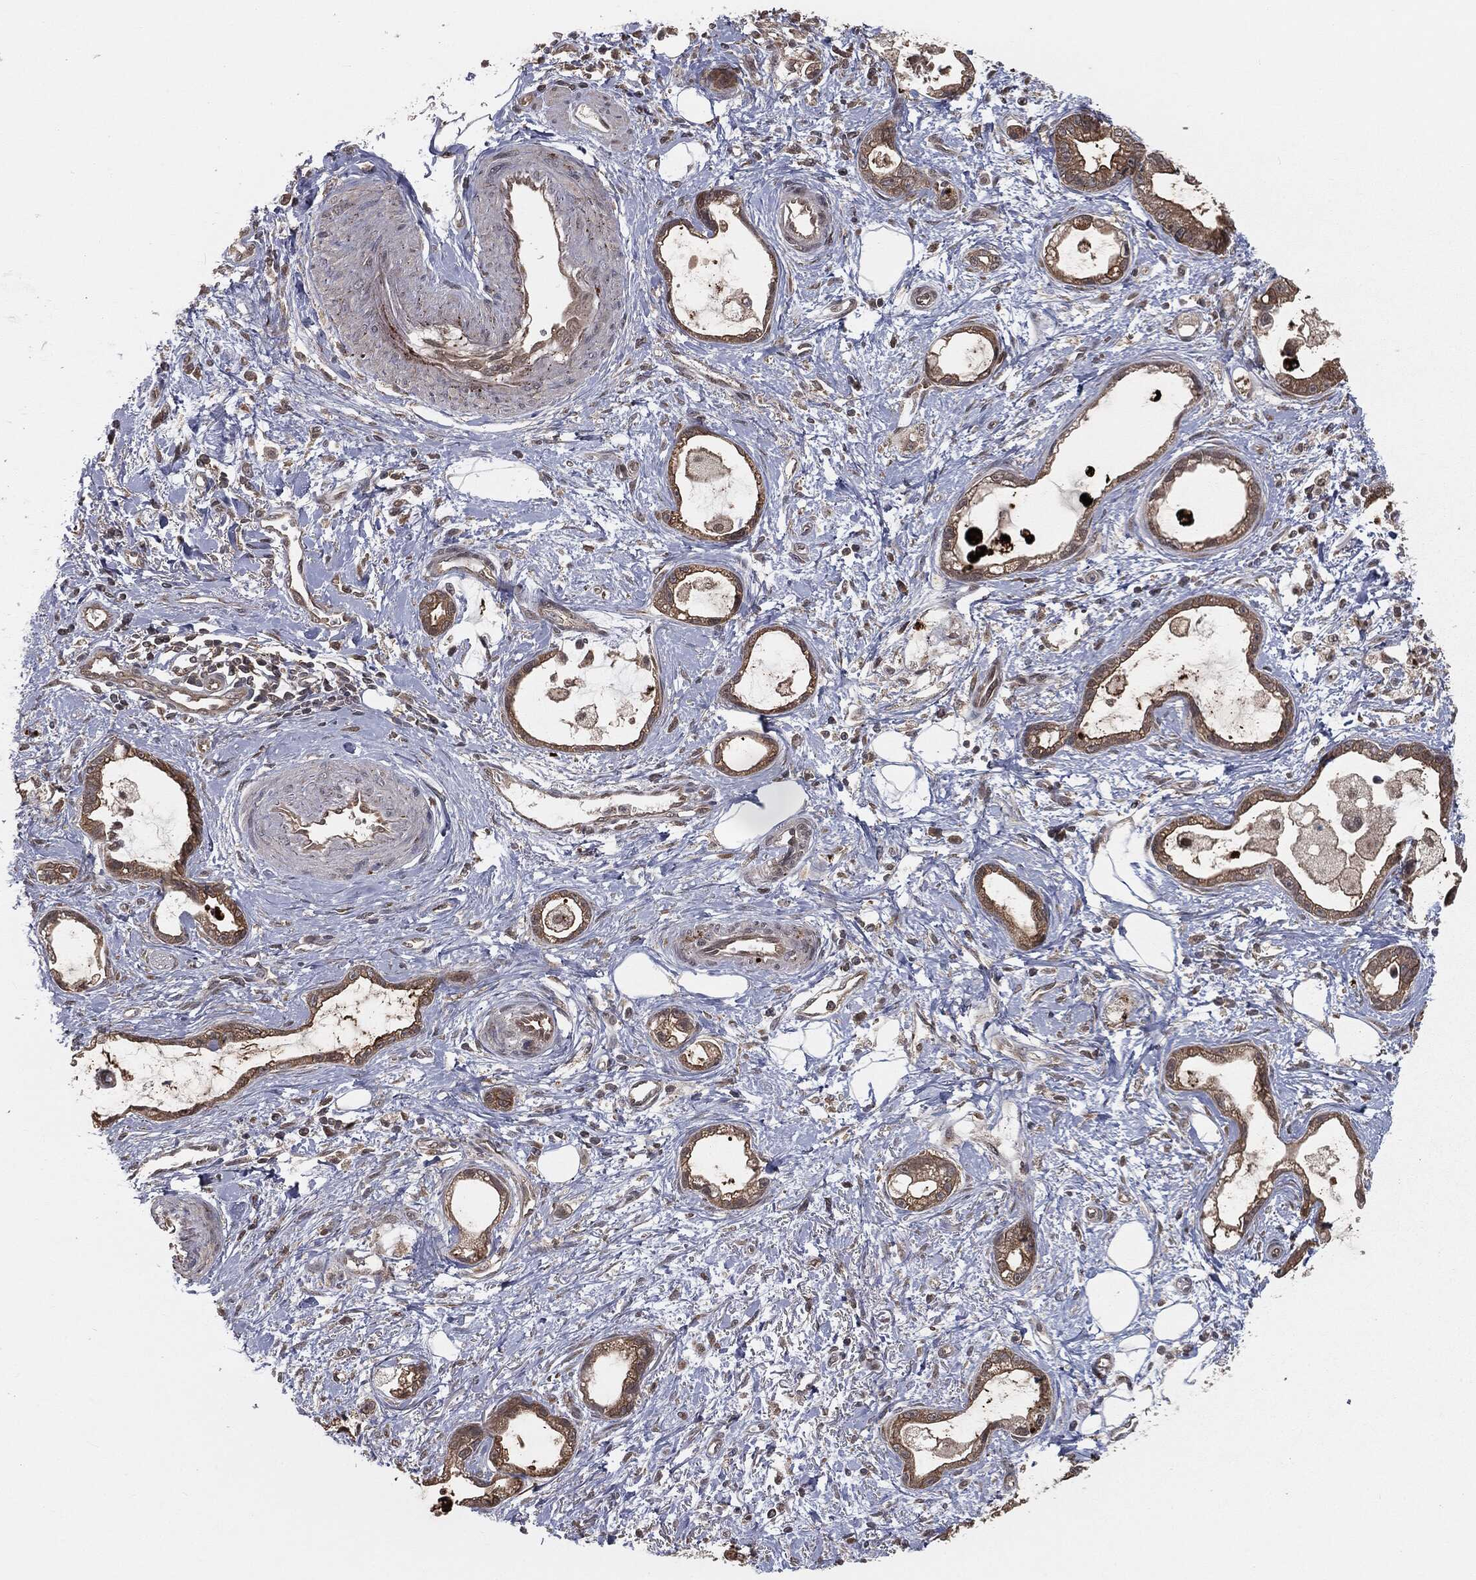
{"staining": {"intensity": "moderate", "quantity": ">75%", "location": "cytoplasmic/membranous,nuclear"}, "tissue": "stomach cancer", "cell_type": "Tumor cells", "image_type": "cancer", "snomed": [{"axis": "morphology", "description": "Adenocarcinoma, NOS"}, {"axis": "topography", "description": "Stomach"}], "caption": "Tumor cells exhibit medium levels of moderate cytoplasmic/membranous and nuclear expression in about >75% of cells in stomach adenocarcinoma.", "gene": "FBXO7", "patient": {"sex": "male", "age": 55}}